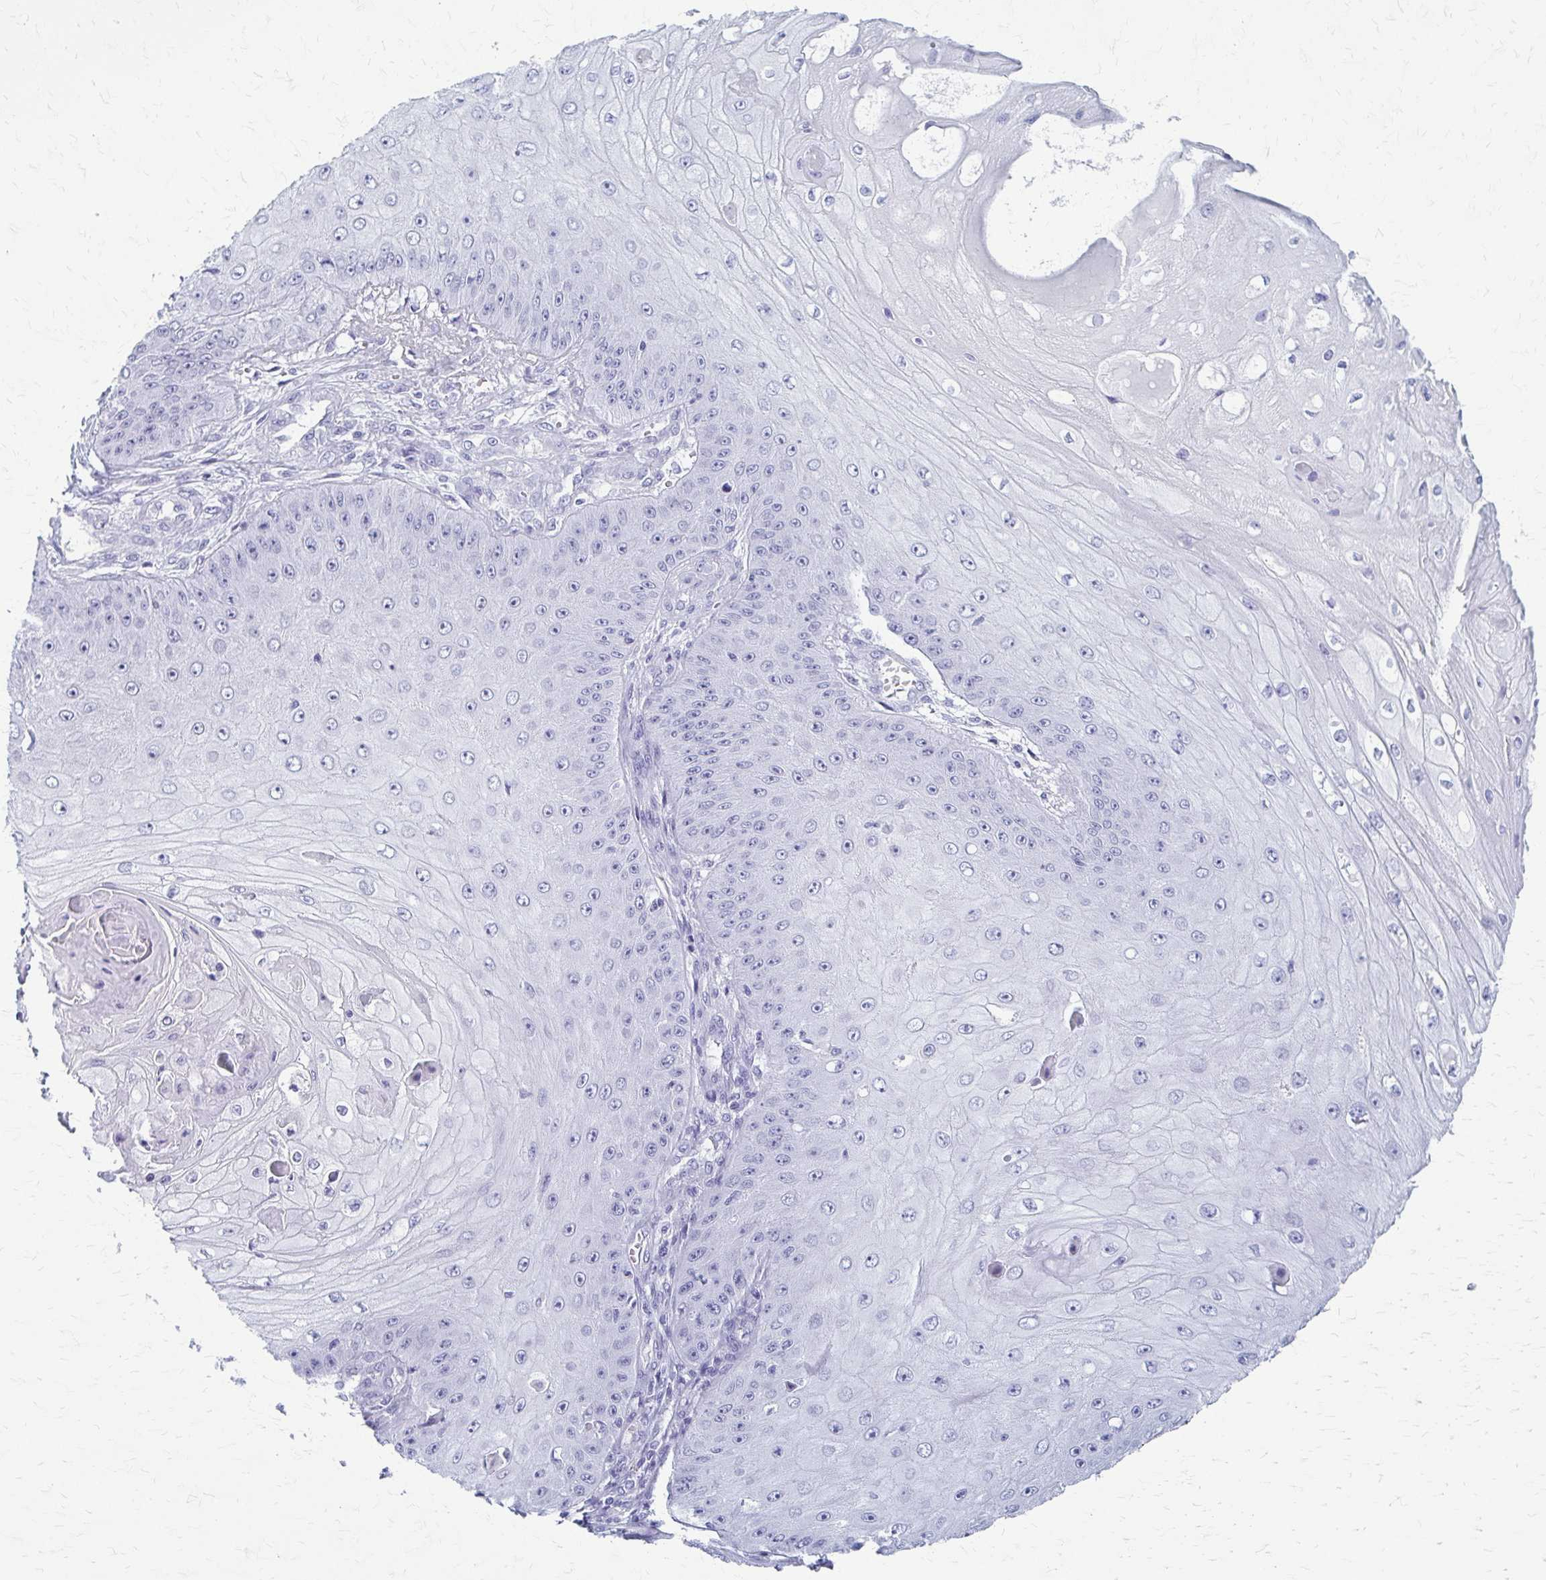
{"staining": {"intensity": "negative", "quantity": "none", "location": "none"}, "tissue": "skin cancer", "cell_type": "Tumor cells", "image_type": "cancer", "snomed": [{"axis": "morphology", "description": "Squamous cell carcinoma, NOS"}, {"axis": "topography", "description": "Skin"}], "caption": "Tumor cells show no significant staining in skin cancer. The staining was performed using DAB to visualize the protein expression in brown, while the nuclei were stained in blue with hematoxylin (Magnification: 20x).", "gene": "CELF5", "patient": {"sex": "male", "age": 70}}